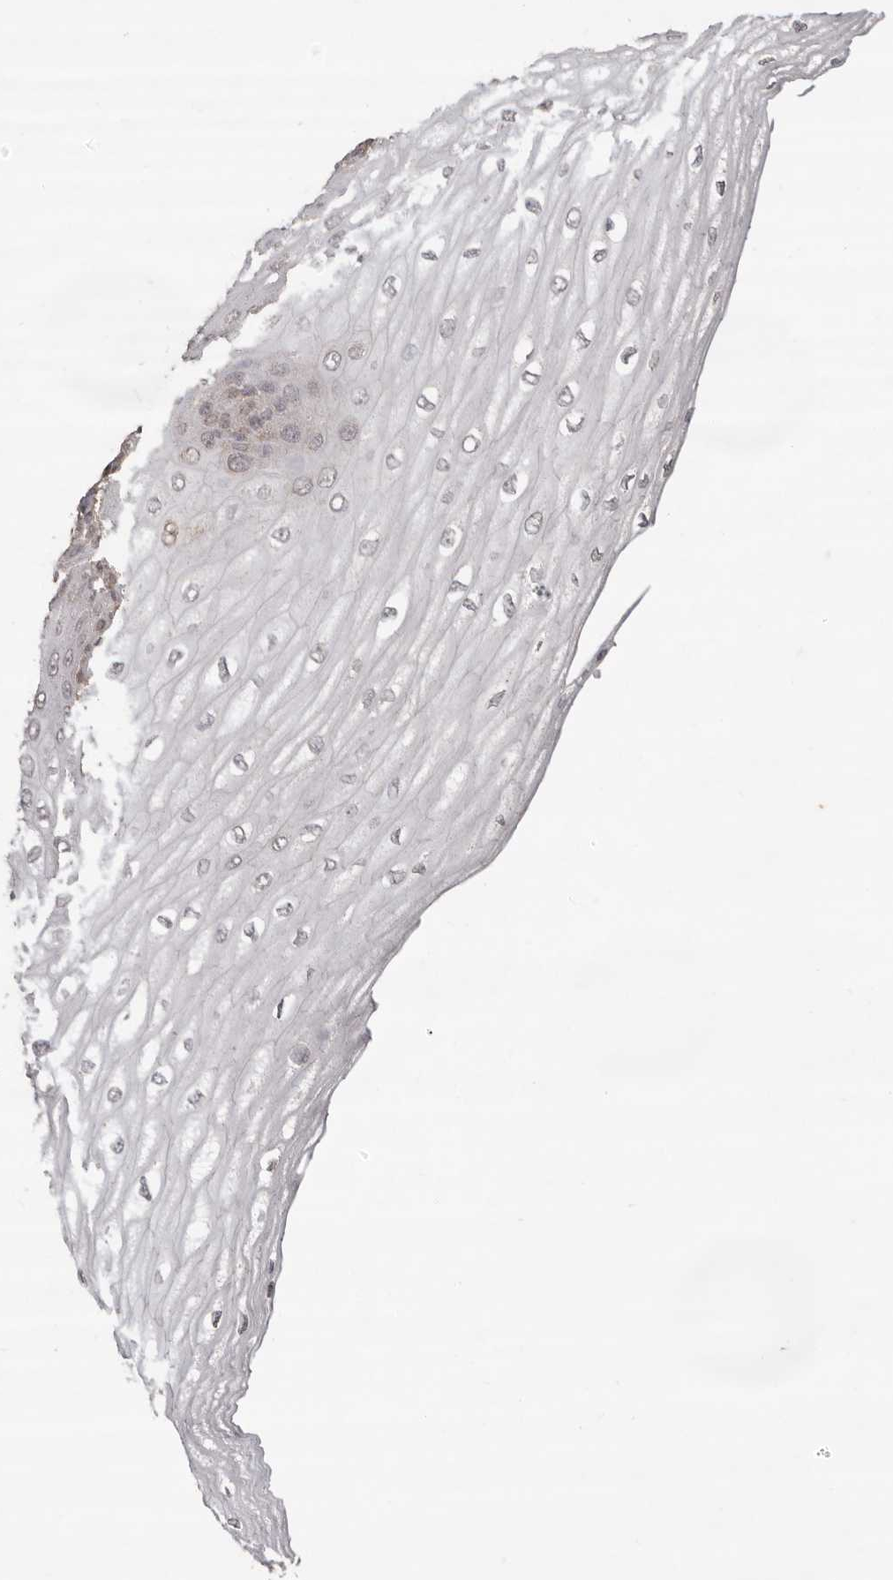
{"staining": {"intensity": "weak", "quantity": ">75%", "location": "nuclear"}, "tissue": "esophagus", "cell_type": "Squamous epithelial cells", "image_type": "normal", "snomed": [{"axis": "morphology", "description": "Normal tissue, NOS"}, {"axis": "topography", "description": "Esophagus"}], "caption": "Weak nuclear positivity is identified in approximately >75% of squamous epithelial cells in normal esophagus. The staining was performed using DAB, with brown indicating positive protein expression. Nuclei are stained blue with hematoxylin.", "gene": "LINGO2", "patient": {"sex": "male", "age": 60}}